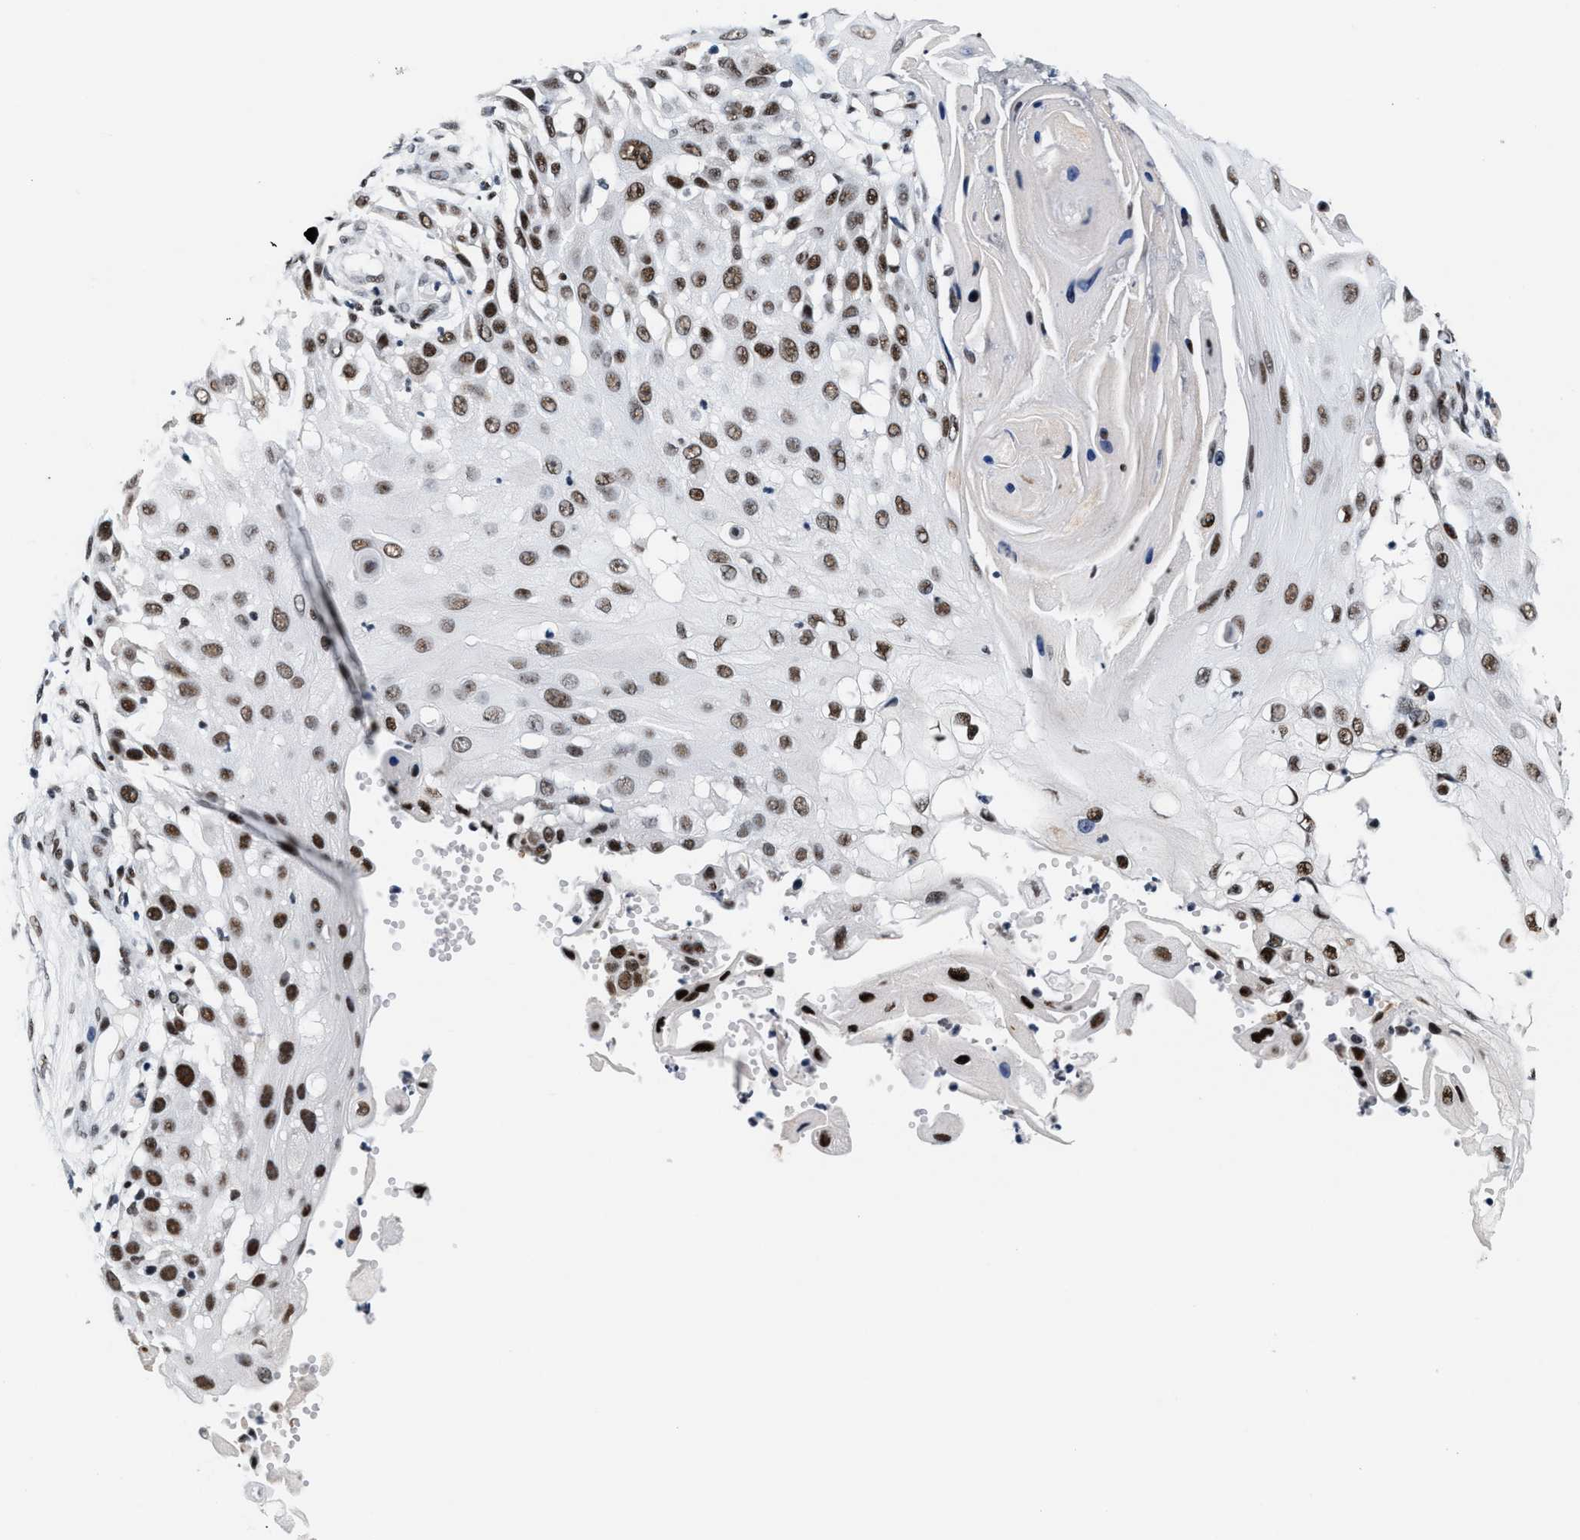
{"staining": {"intensity": "strong", "quantity": ">75%", "location": "nuclear"}, "tissue": "skin cancer", "cell_type": "Tumor cells", "image_type": "cancer", "snomed": [{"axis": "morphology", "description": "Squamous cell carcinoma, NOS"}, {"axis": "topography", "description": "Skin"}], "caption": "This histopathology image exhibits skin cancer stained with IHC to label a protein in brown. The nuclear of tumor cells show strong positivity for the protein. Nuclei are counter-stained blue.", "gene": "RAD50", "patient": {"sex": "female", "age": 44}}